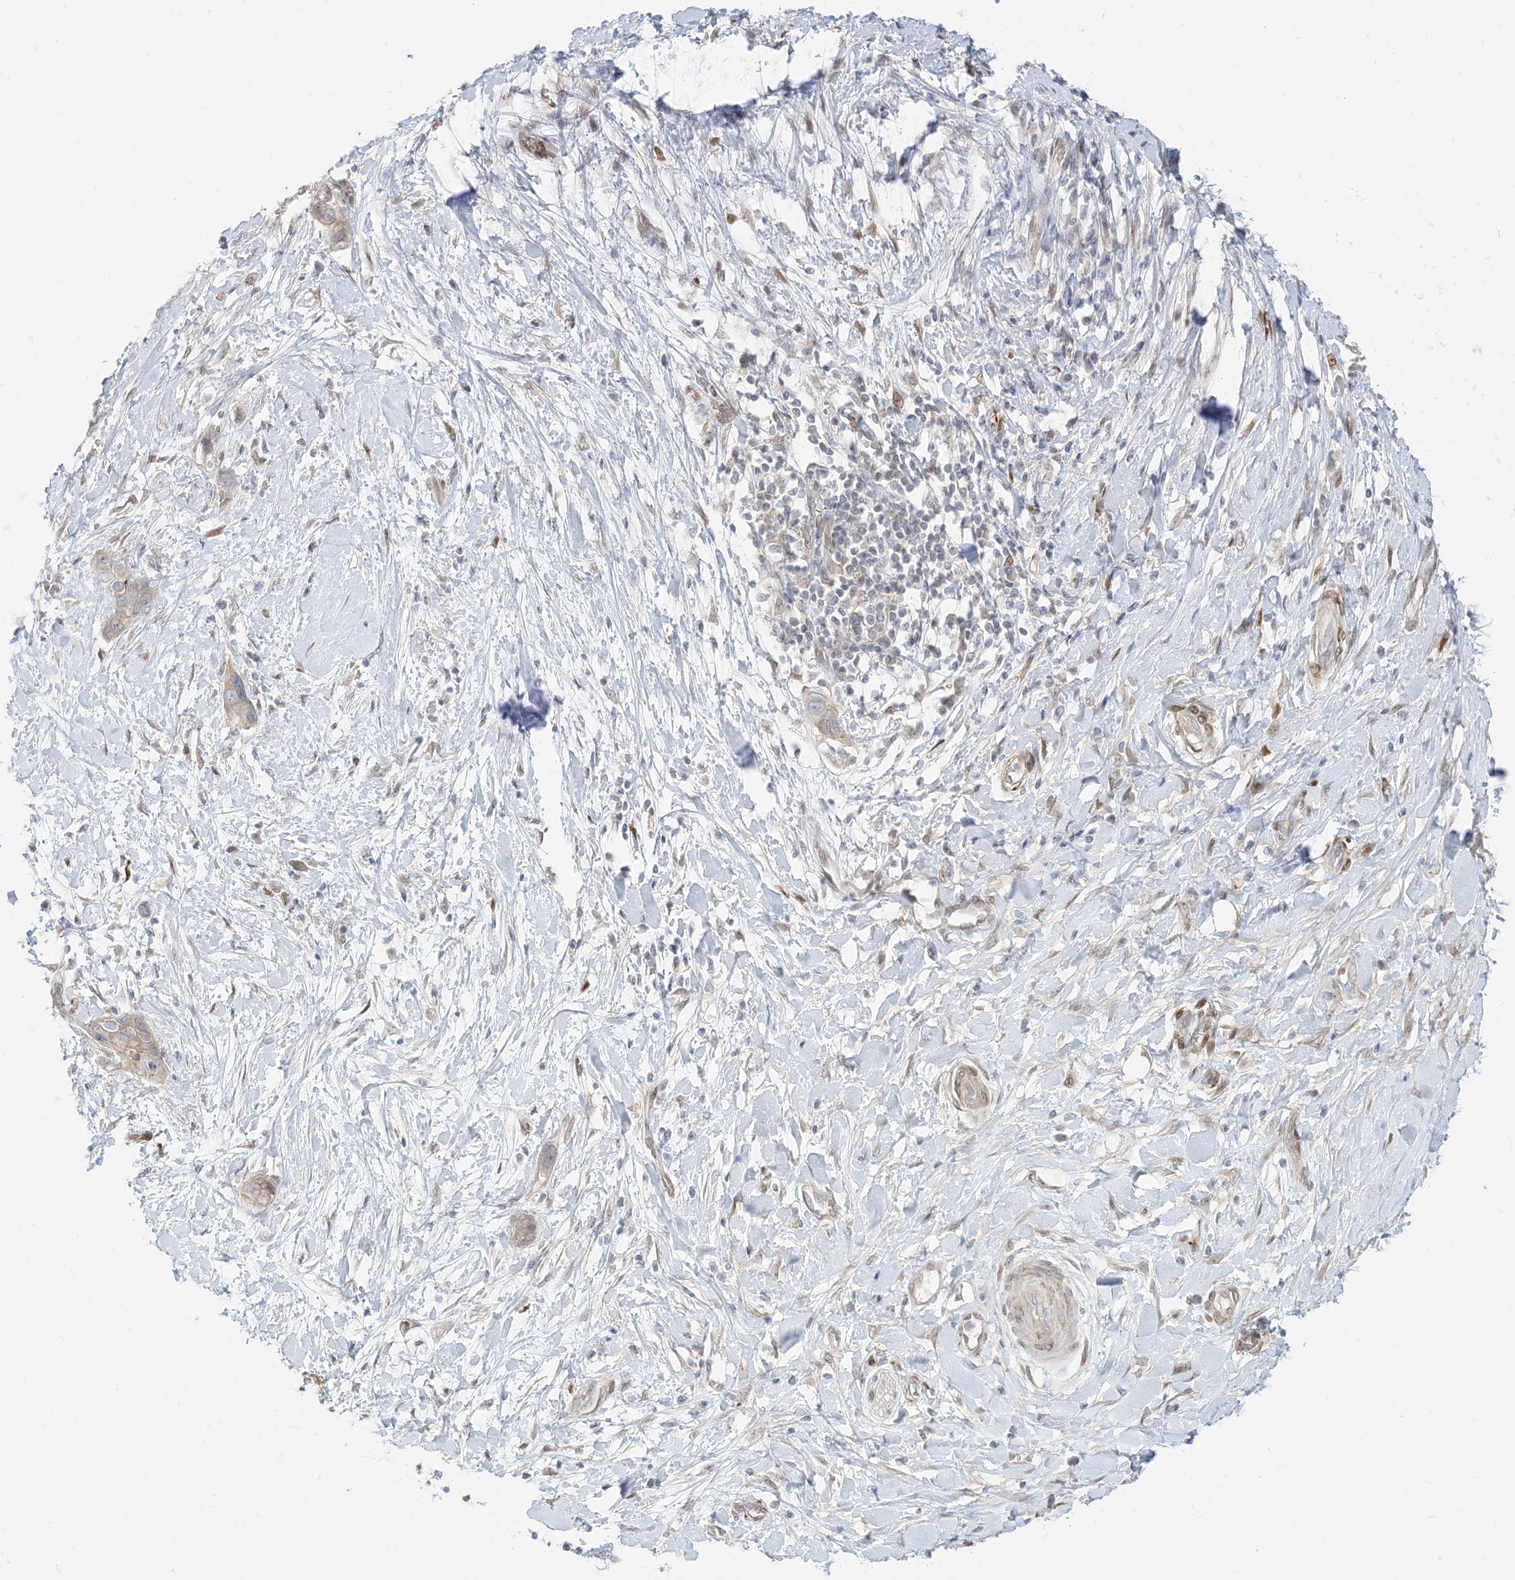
{"staining": {"intensity": "weak", "quantity": "<25%", "location": "cytoplasmic/membranous"}, "tissue": "pancreatic cancer", "cell_type": "Tumor cells", "image_type": "cancer", "snomed": [{"axis": "morphology", "description": "Normal tissue, NOS"}, {"axis": "morphology", "description": "Adenocarcinoma, NOS"}, {"axis": "topography", "description": "Pancreas"}, {"axis": "topography", "description": "Peripheral nerve tissue"}], "caption": "The immunohistochemistry (IHC) photomicrograph has no significant positivity in tumor cells of pancreatic cancer tissue.", "gene": "RIN1", "patient": {"sex": "male", "age": 59}}